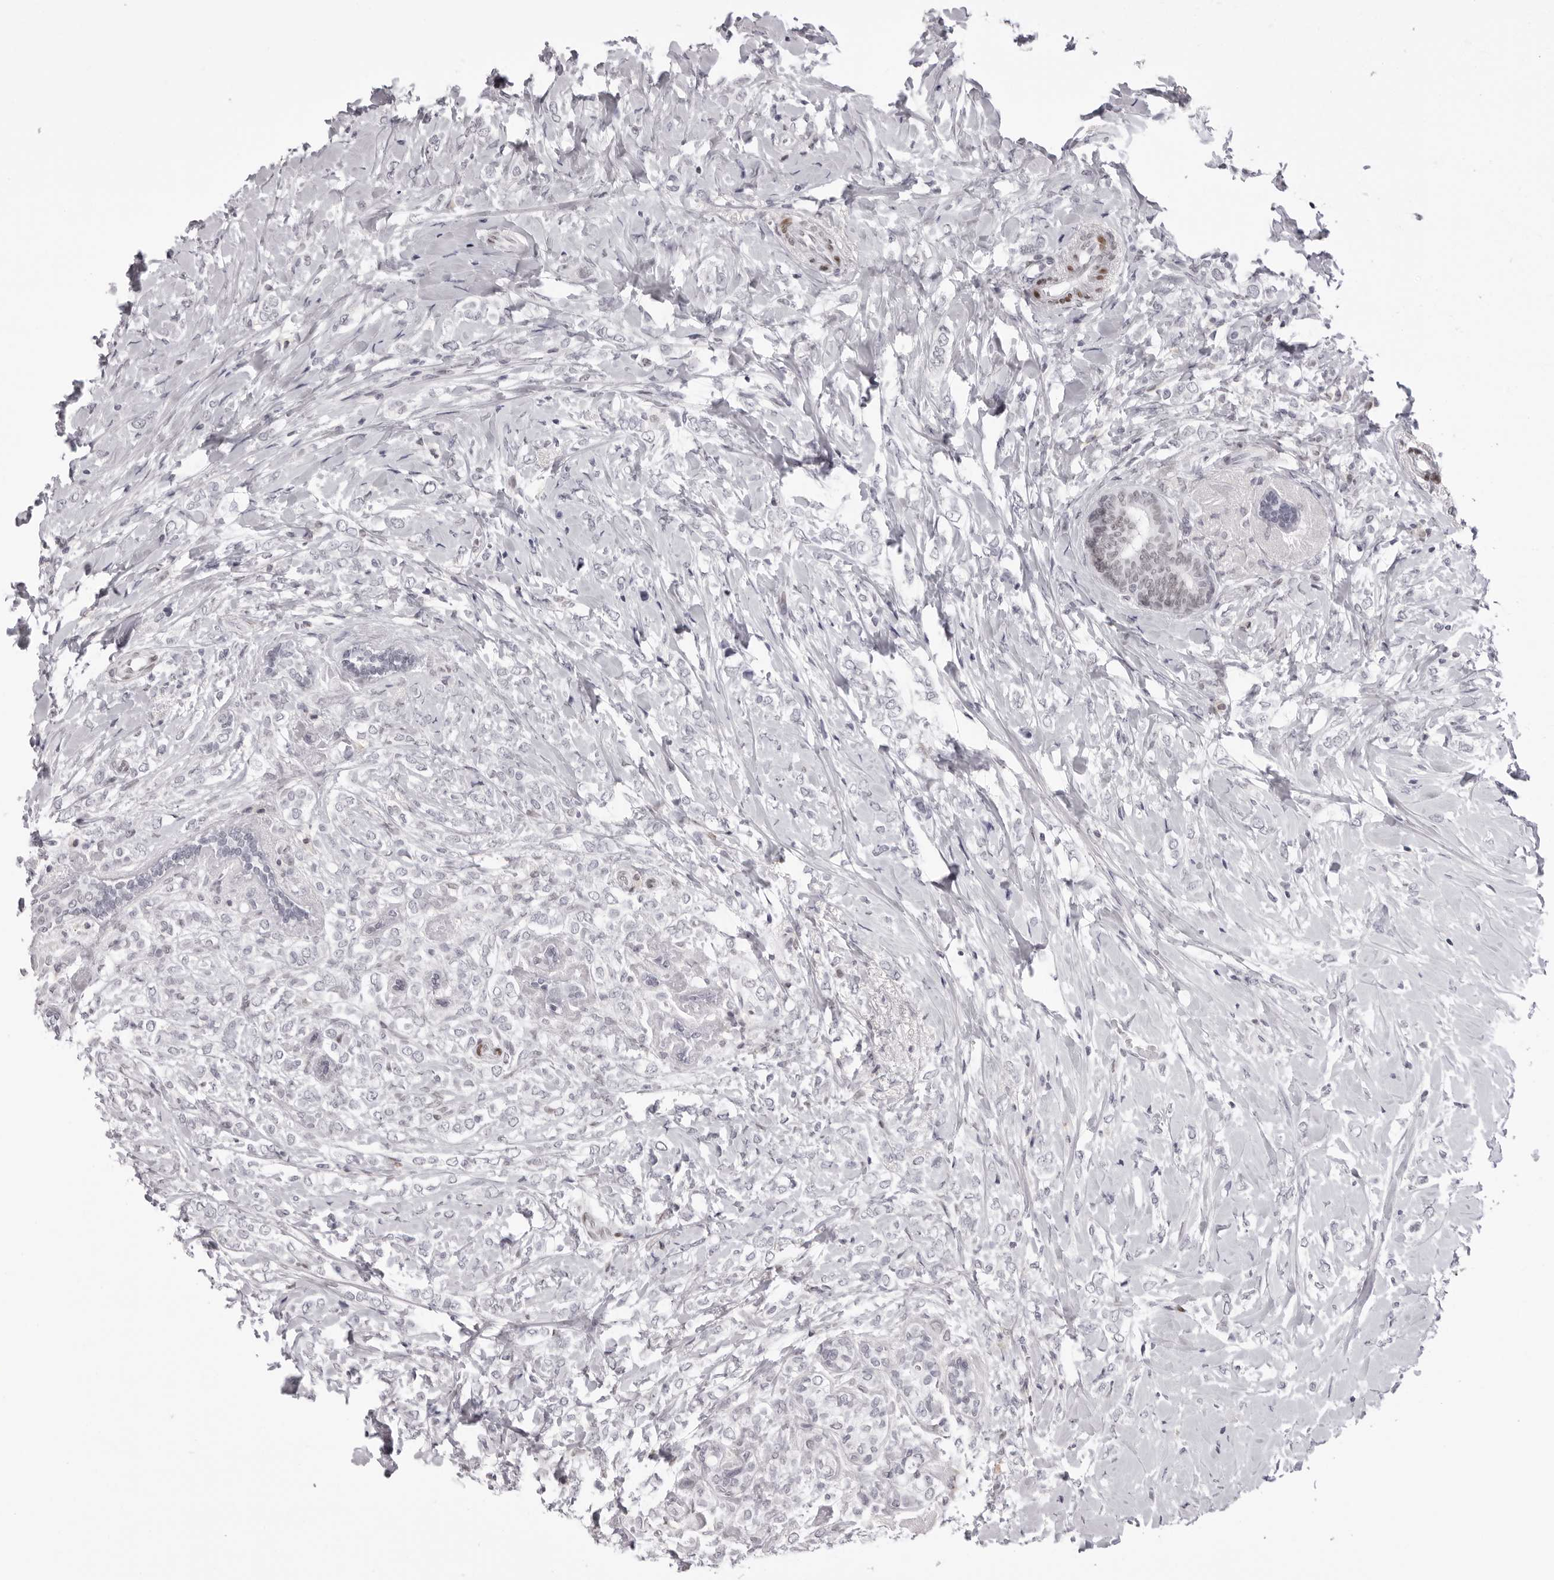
{"staining": {"intensity": "negative", "quantity": "none", "location": "none"}, "tissue": "breast cancer", "cell_type": "Tumor cells", "image_type": "cancer", "snomed": [{"axis": "morphology", "description": "Normal tissue, NOS"}, {"axis": "morphology", "description": "Lobular carcinoma"}, {"axis": "topography", "description": "Breast"}], "caption": "Immunohistochemical staining of breast cancer (lobular carcinoma) shows no significant positivity in tumor cells.", "gene": "MAFK", "patient": {"sex": "female", "age": 47}}